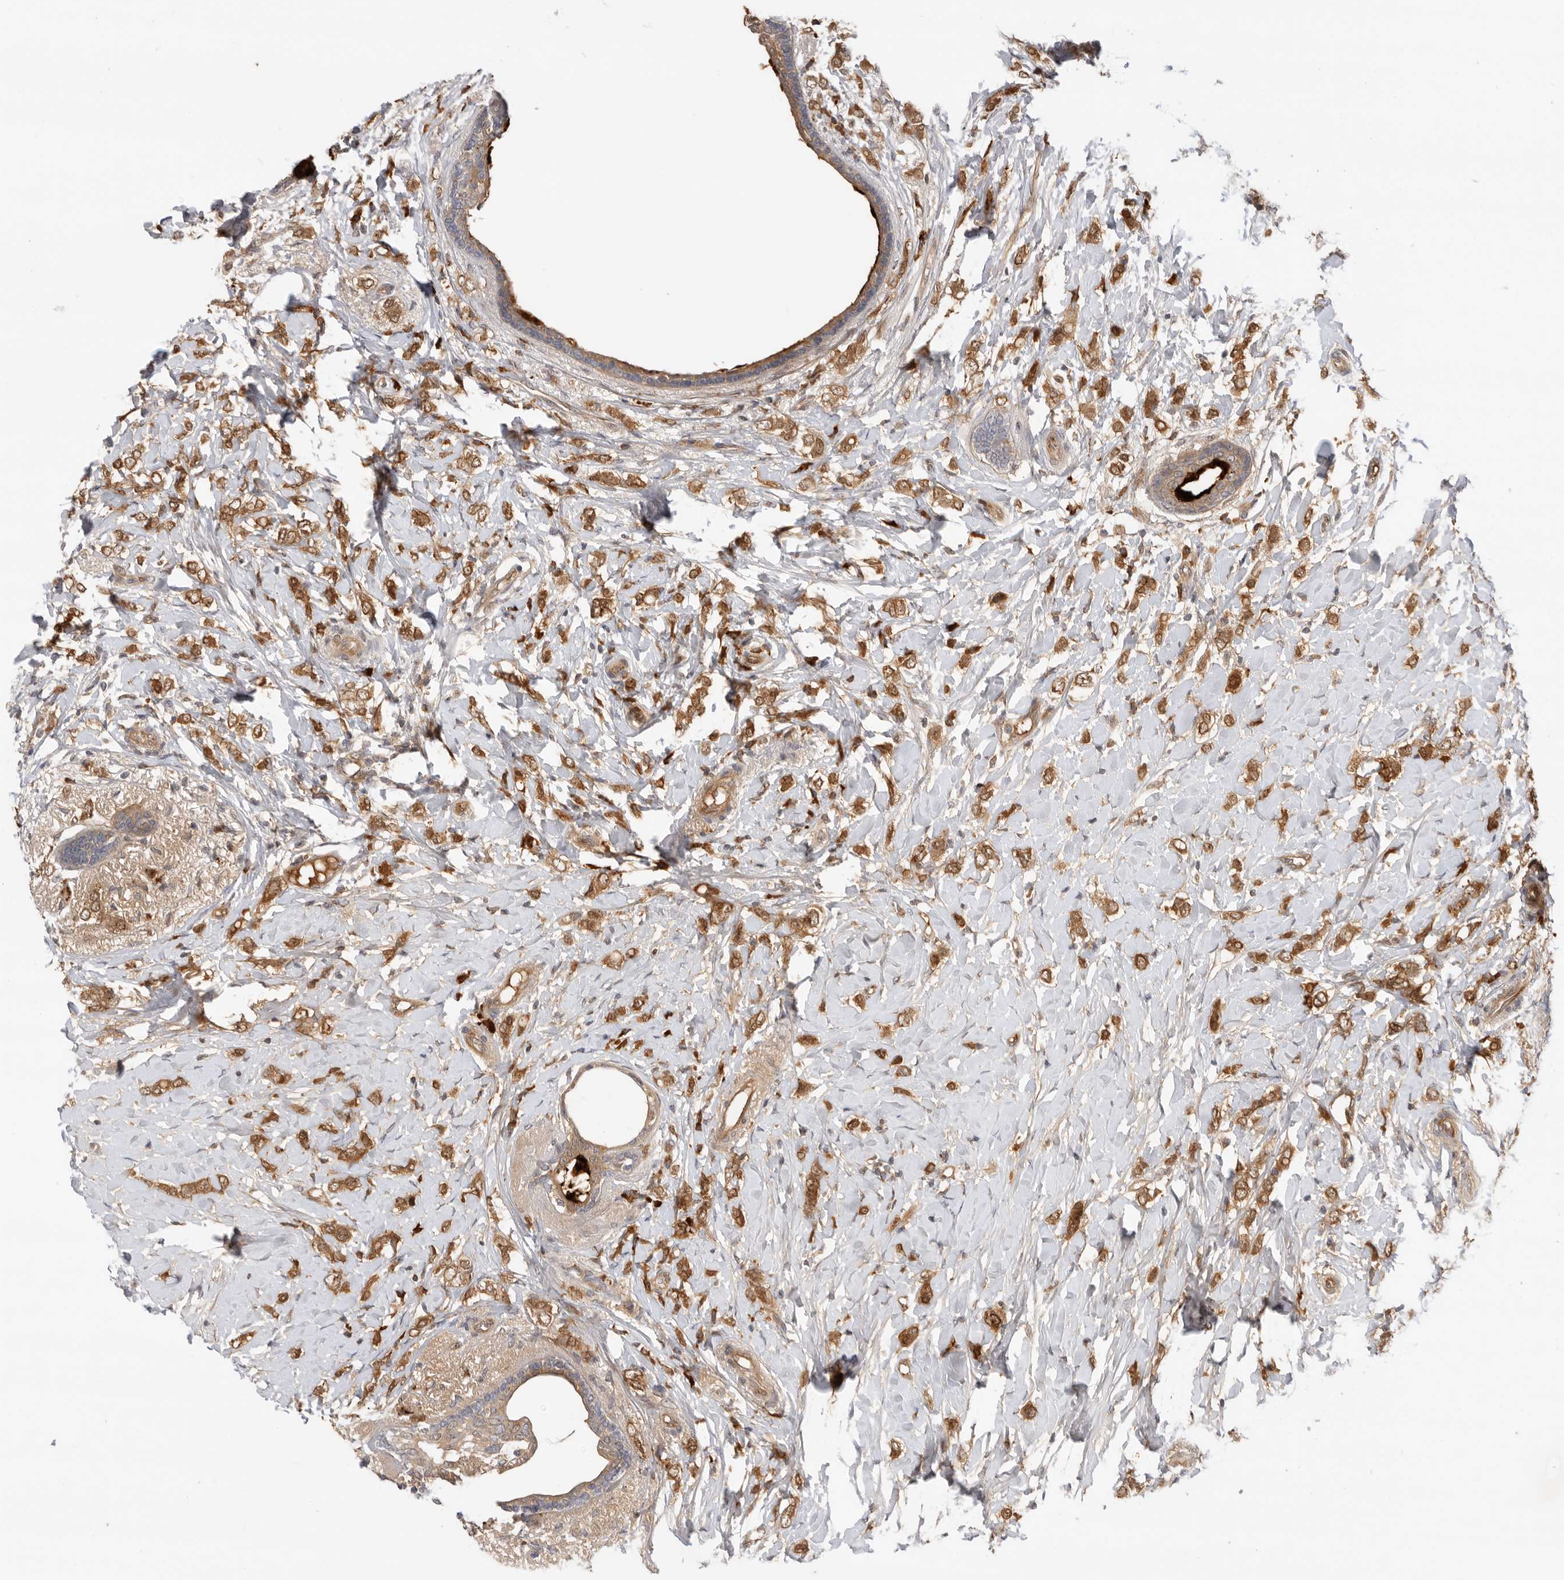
{"staining": {"intensity": "moderate", "quantity": ">75%", "location": "cytoplasmic/membranous"}, "tissue": "breast cancer", "cell_type": "Tumor cells", "image_type": "cancer", "snomed": [{"axis": "morphology", "description": "Normal tissue, NOS"}, {"axis": "morphology", "description": "Lobular carcinoma"}, {"axis": "topography", "description": "Breast"}], "caption": "An immunohistochemistry micrograph of tumor tissue is shown. Protein staining in brown labels moderate cytoplasmic/membranous positivity in breast lobular carcinoma within tumor cells.", "gene": "DCAF8", "patient": {"sex": "female", "age": 47}}